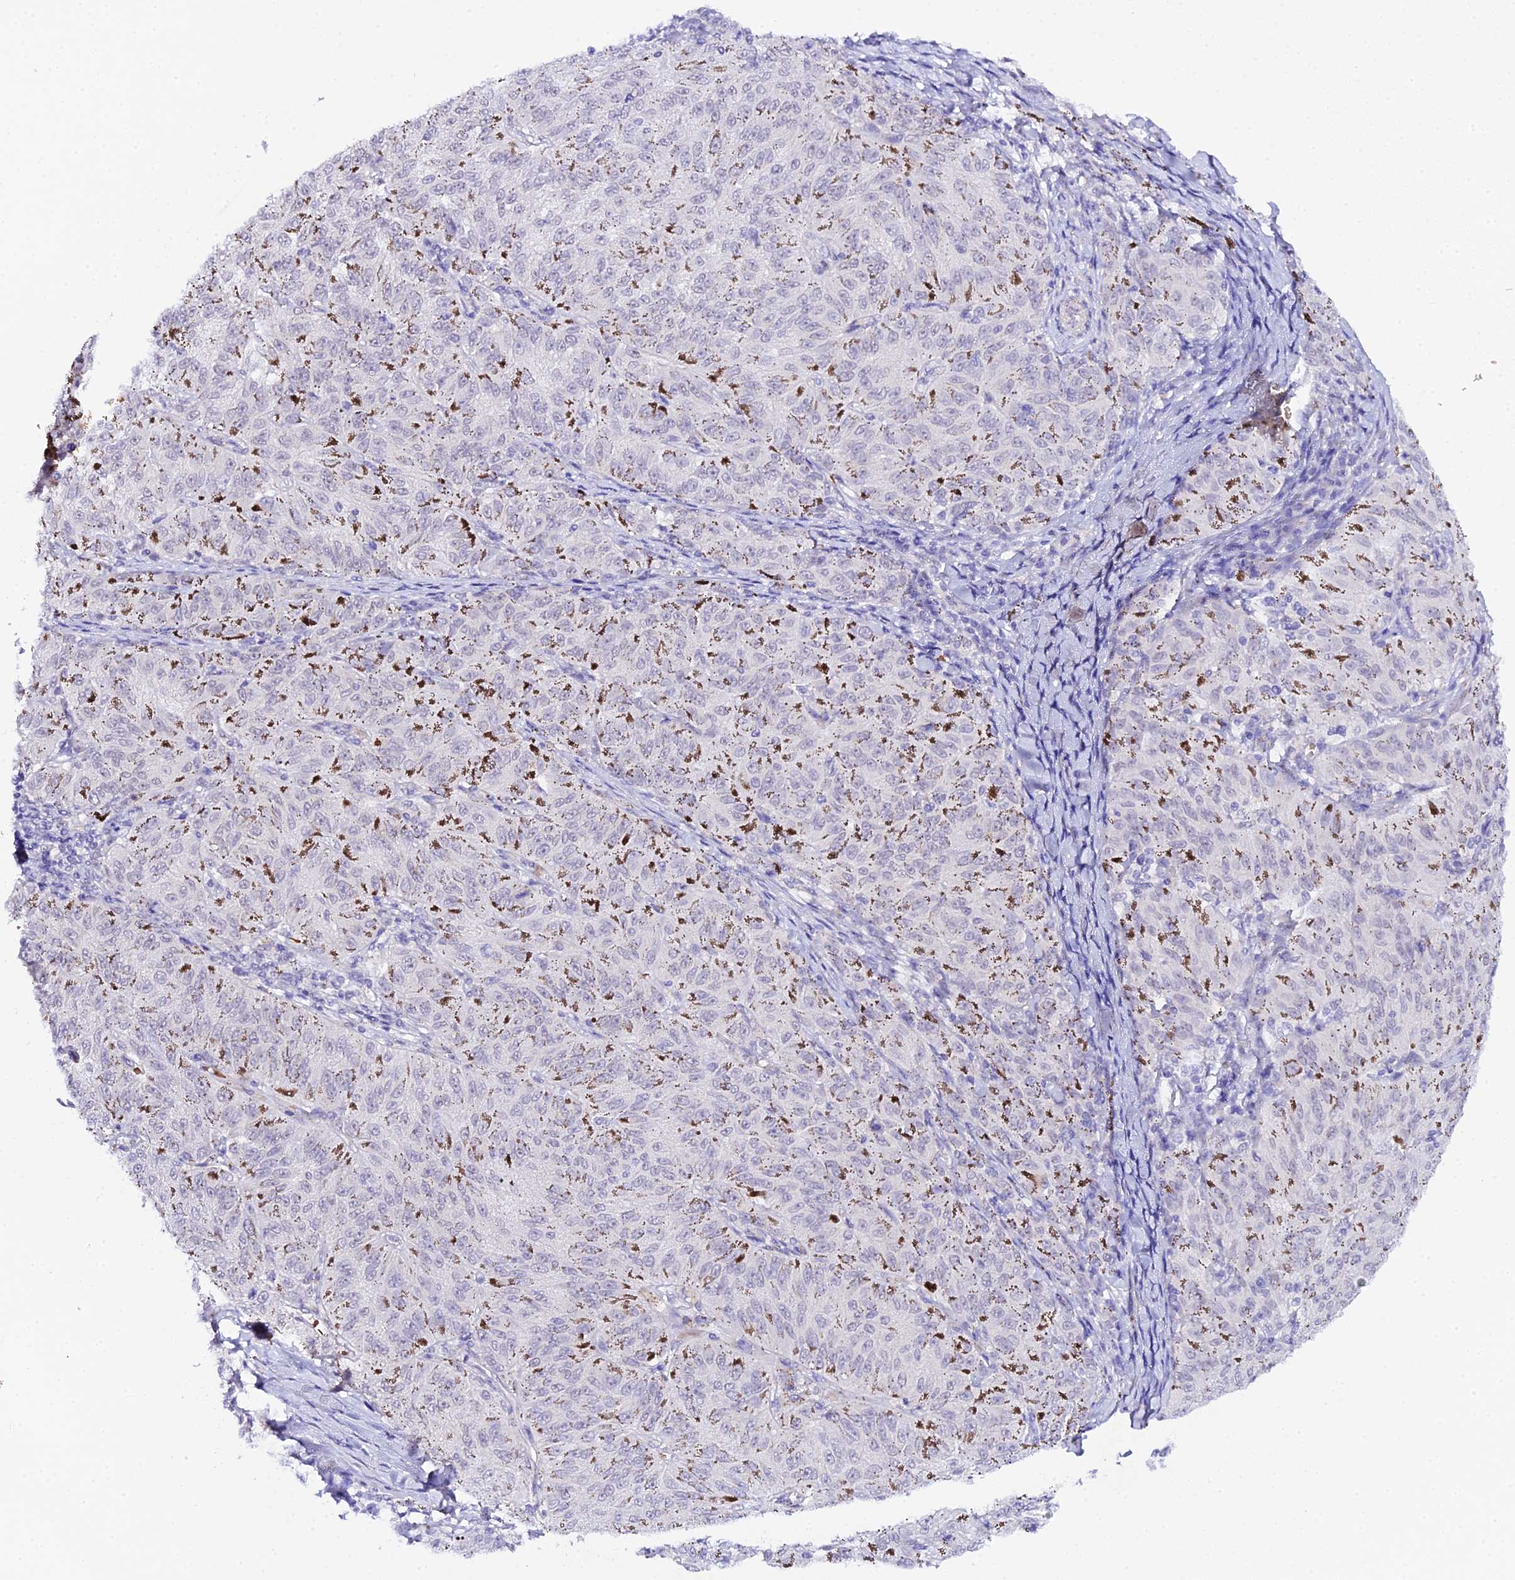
{"staining": {"intensity": "negative", "quantity": "none", "location": "none"}, "tissue": "melanoma", "cell_type": "Tumor cells", "image_type": "cancer", "snomed": [{"axis": "morphology", "description": "Malignant melanoma, NOS"}, {"axis": "topography", "description": "Skin"}], "caption": "Immunohistochemistry micrograph of neoplastic tissue: malignant melanoma stained with DAB demonstrates no significant protein expression in tumor cells.", "gene": "CFAP45", "patient": {"sex": "female", "age": 72}}